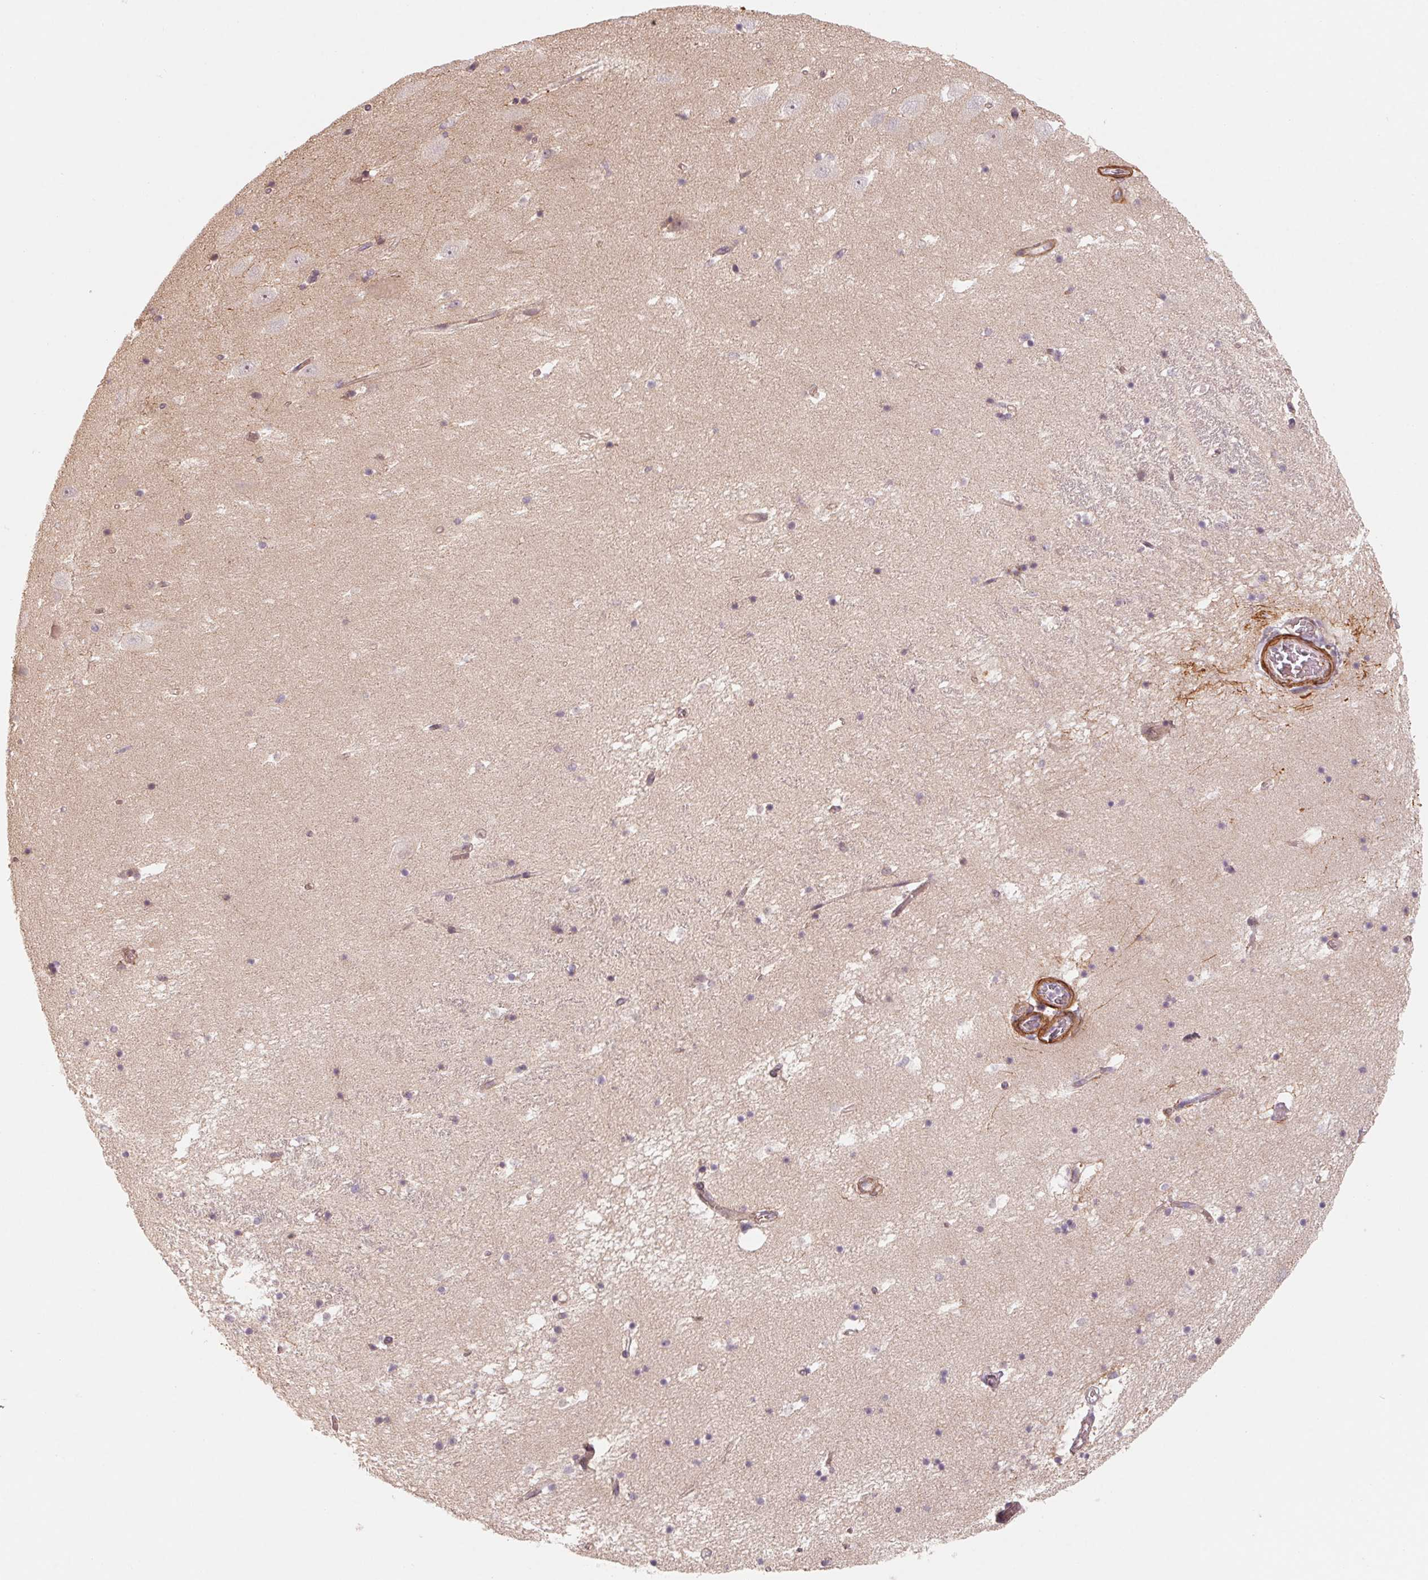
{"staining": {"intensity": "weak", "quantity": "<25%", "location": "cytoplasmic/membranous"}, "tissue": "hippocampus", "cell_type": "Glial cells", "image_type": "normal", "snomed": [{"axis": "morphology", "description": "Normal tissue, NOS"}, {"axis": "topography", "description": "Hippocampus"}], "caption": "This histopathology image is of benign hippocampus stained with IHC to label a protein in brown with the nuclei are counter-stained blue. There is no positivity in glial cells. The staining is performed using DAB (3,3'-diaminobenzidine) brown chromogen with nuclei counter-stained in using hematoxylin.", "gene": "CCDC112", "patient": {"sex": "male", "age": 58}}